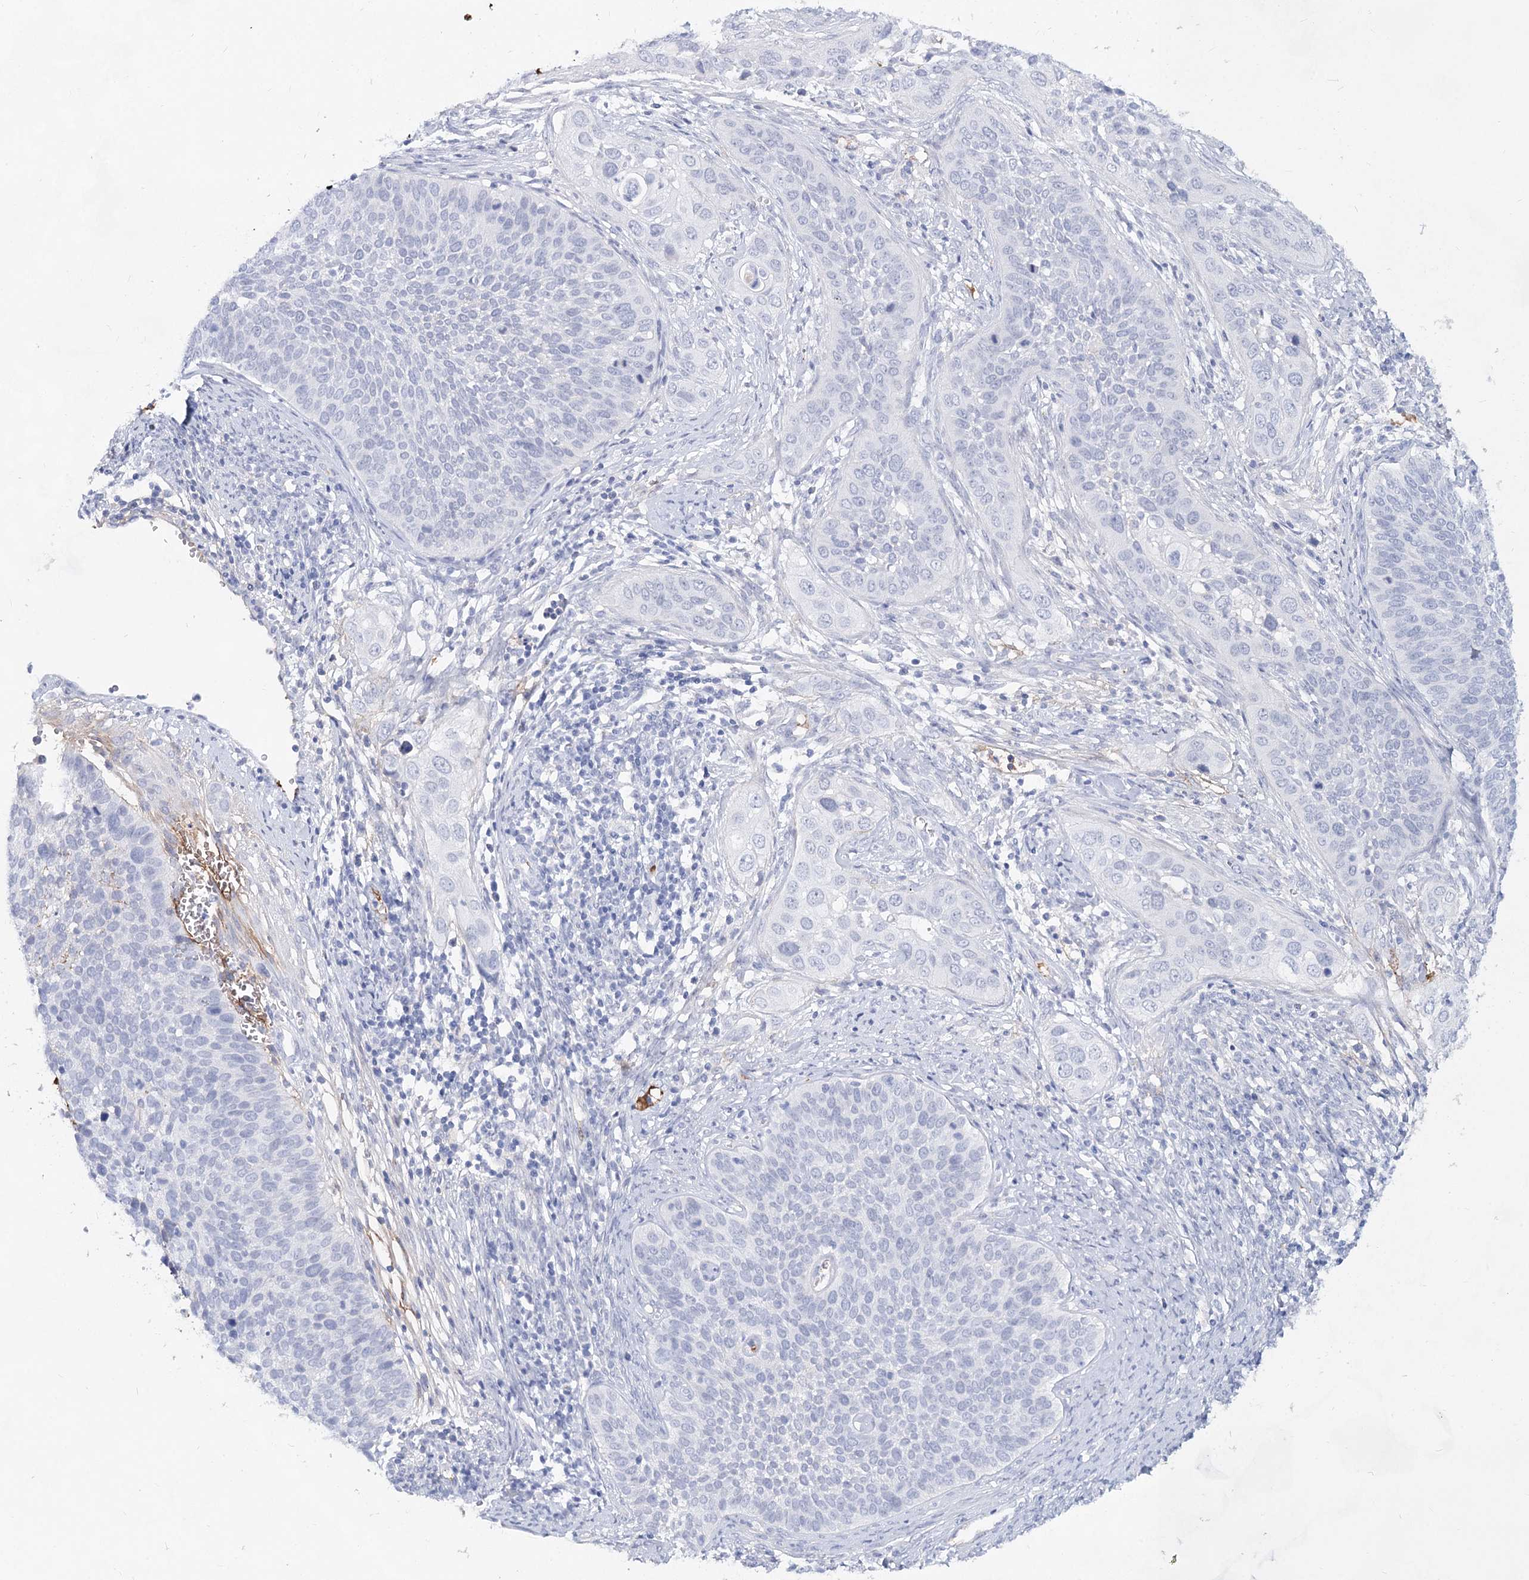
{"staining": {"intensity": "negative", "quantity": "none", "location": "none"}, "tissue": "cervical cancer", "cell_type": "Tumor cells", "image_type": "cancer", "snomed": [{"axis": "morphology", "description": "Squamous cell carcinoma, NOS"}, {"axis": "topography", "description": "Cervix"}], "caption": "Image shows no significant protein staining in tumor cells of cervical cancer.", "gene": "TASOR2", "patient": {"sex": "female", "age": 34}}